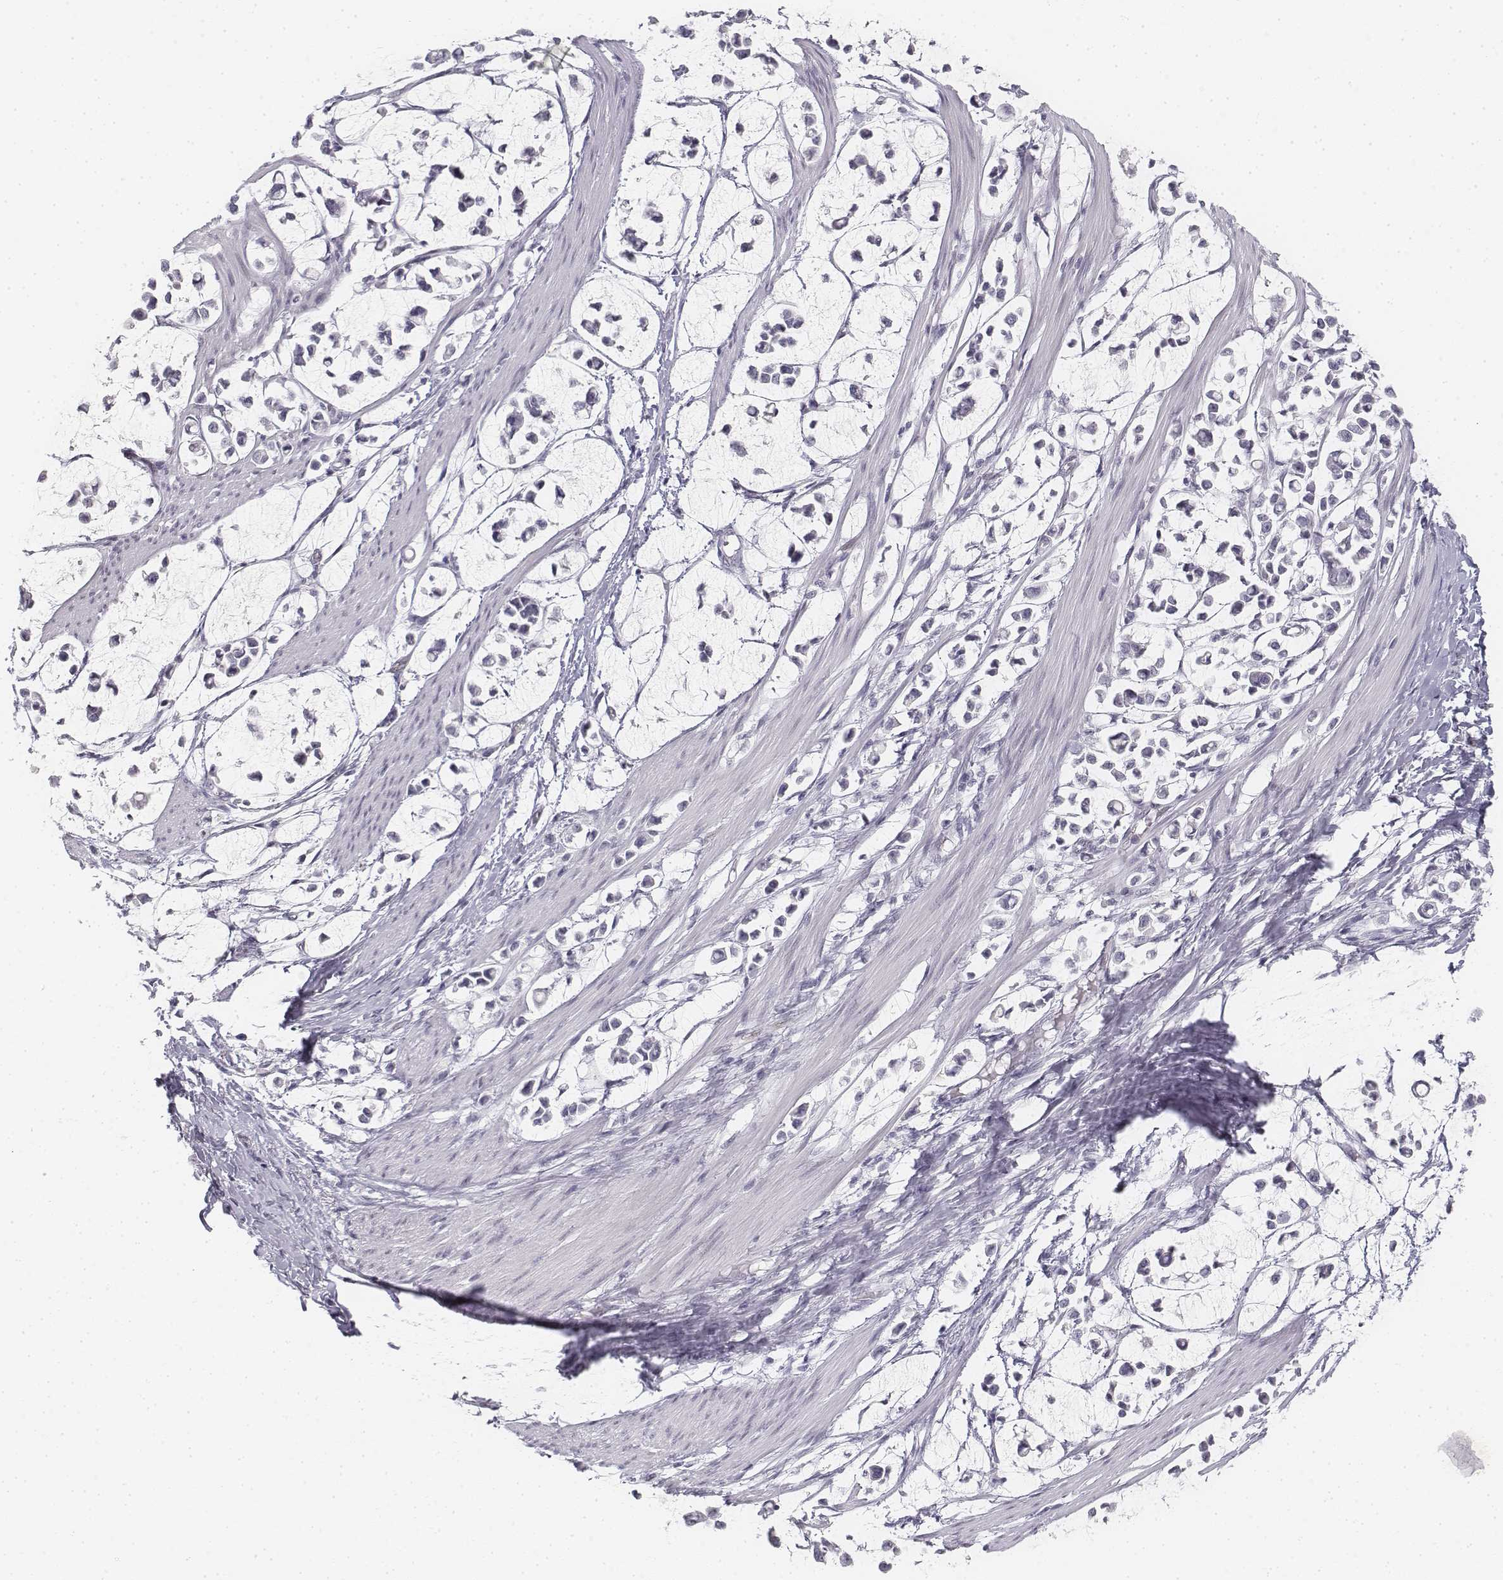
{"staining": {"intensity": "negative", "quantity": "none", "location": "none"}, "tissue": "stomach cancer", "cell_type": "Tumor cells", "image_type": "cancer", "snomed": [{"axis": "morphology", "description": "Adenocarcinoma, NOS"}, {"axis": "topography", "description": "Stomach"}], "caption": "Tumor cells show no significant protein staining in adenocarcinoma (stomach).", "gene": "KRTAP2-1", "patient": {"sex": "male", "age": 82}}